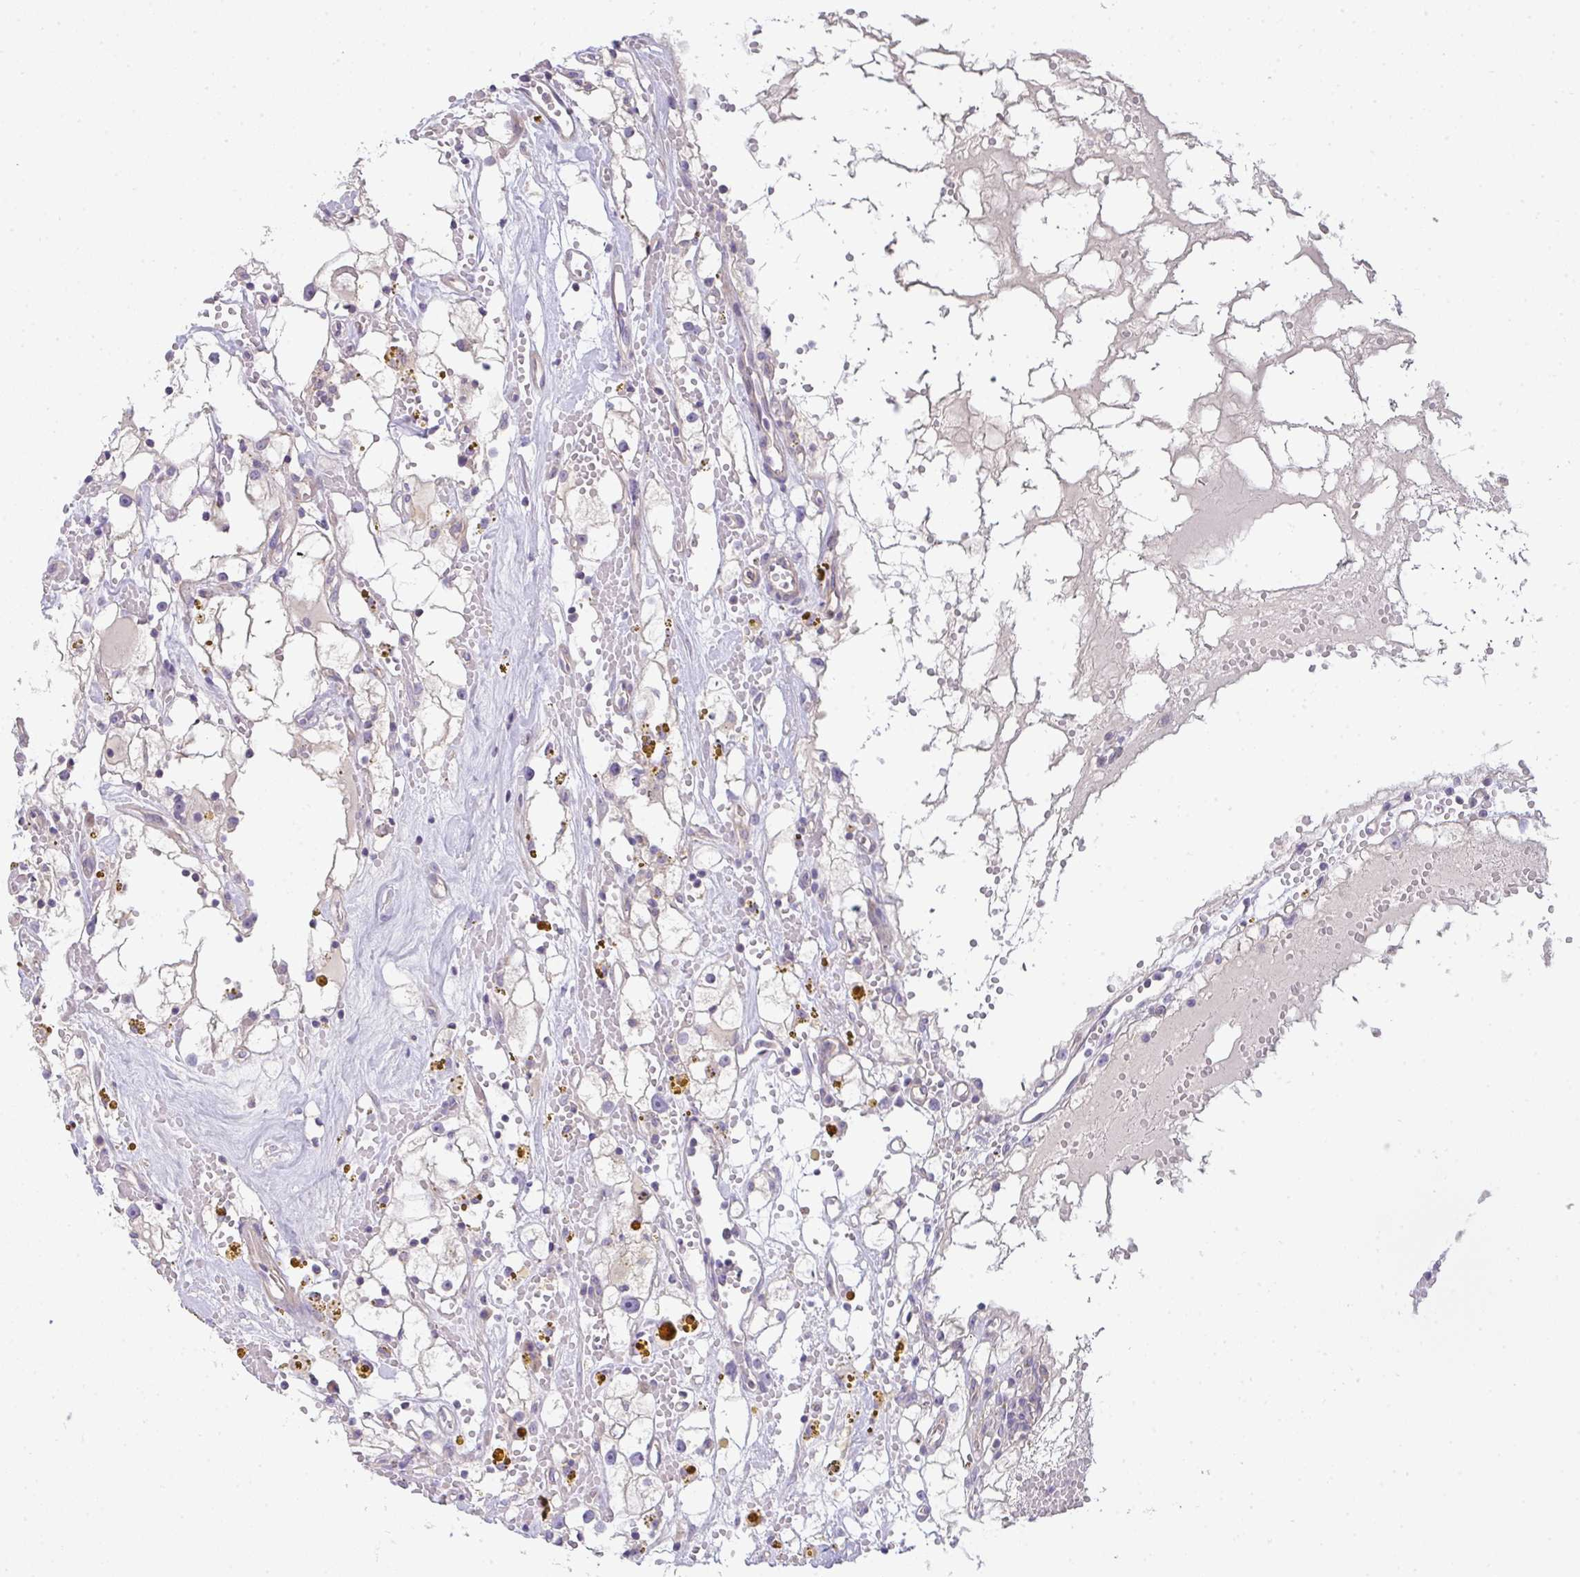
{"staining": {"intensity": "negative", "quantity": "none", "location": "none"}, "tissue": "renal cancer", "cell_type": "Tumor cells", "image_type": "cancer", "snomed": [{"axis": "morphology", "description": "Adenocarcinoma, NOS"}, {"axis": "topography", "description": "Kidney"}], "caption": "Immunohistochemistry of human adenocarcinoma (renal) exhibits no expression in tumor cells. (DAB immunohistochemistry with hematoxylin counter stain).", "gene": "FILIP1", "patient": {"sex": "male", "age": 56}}